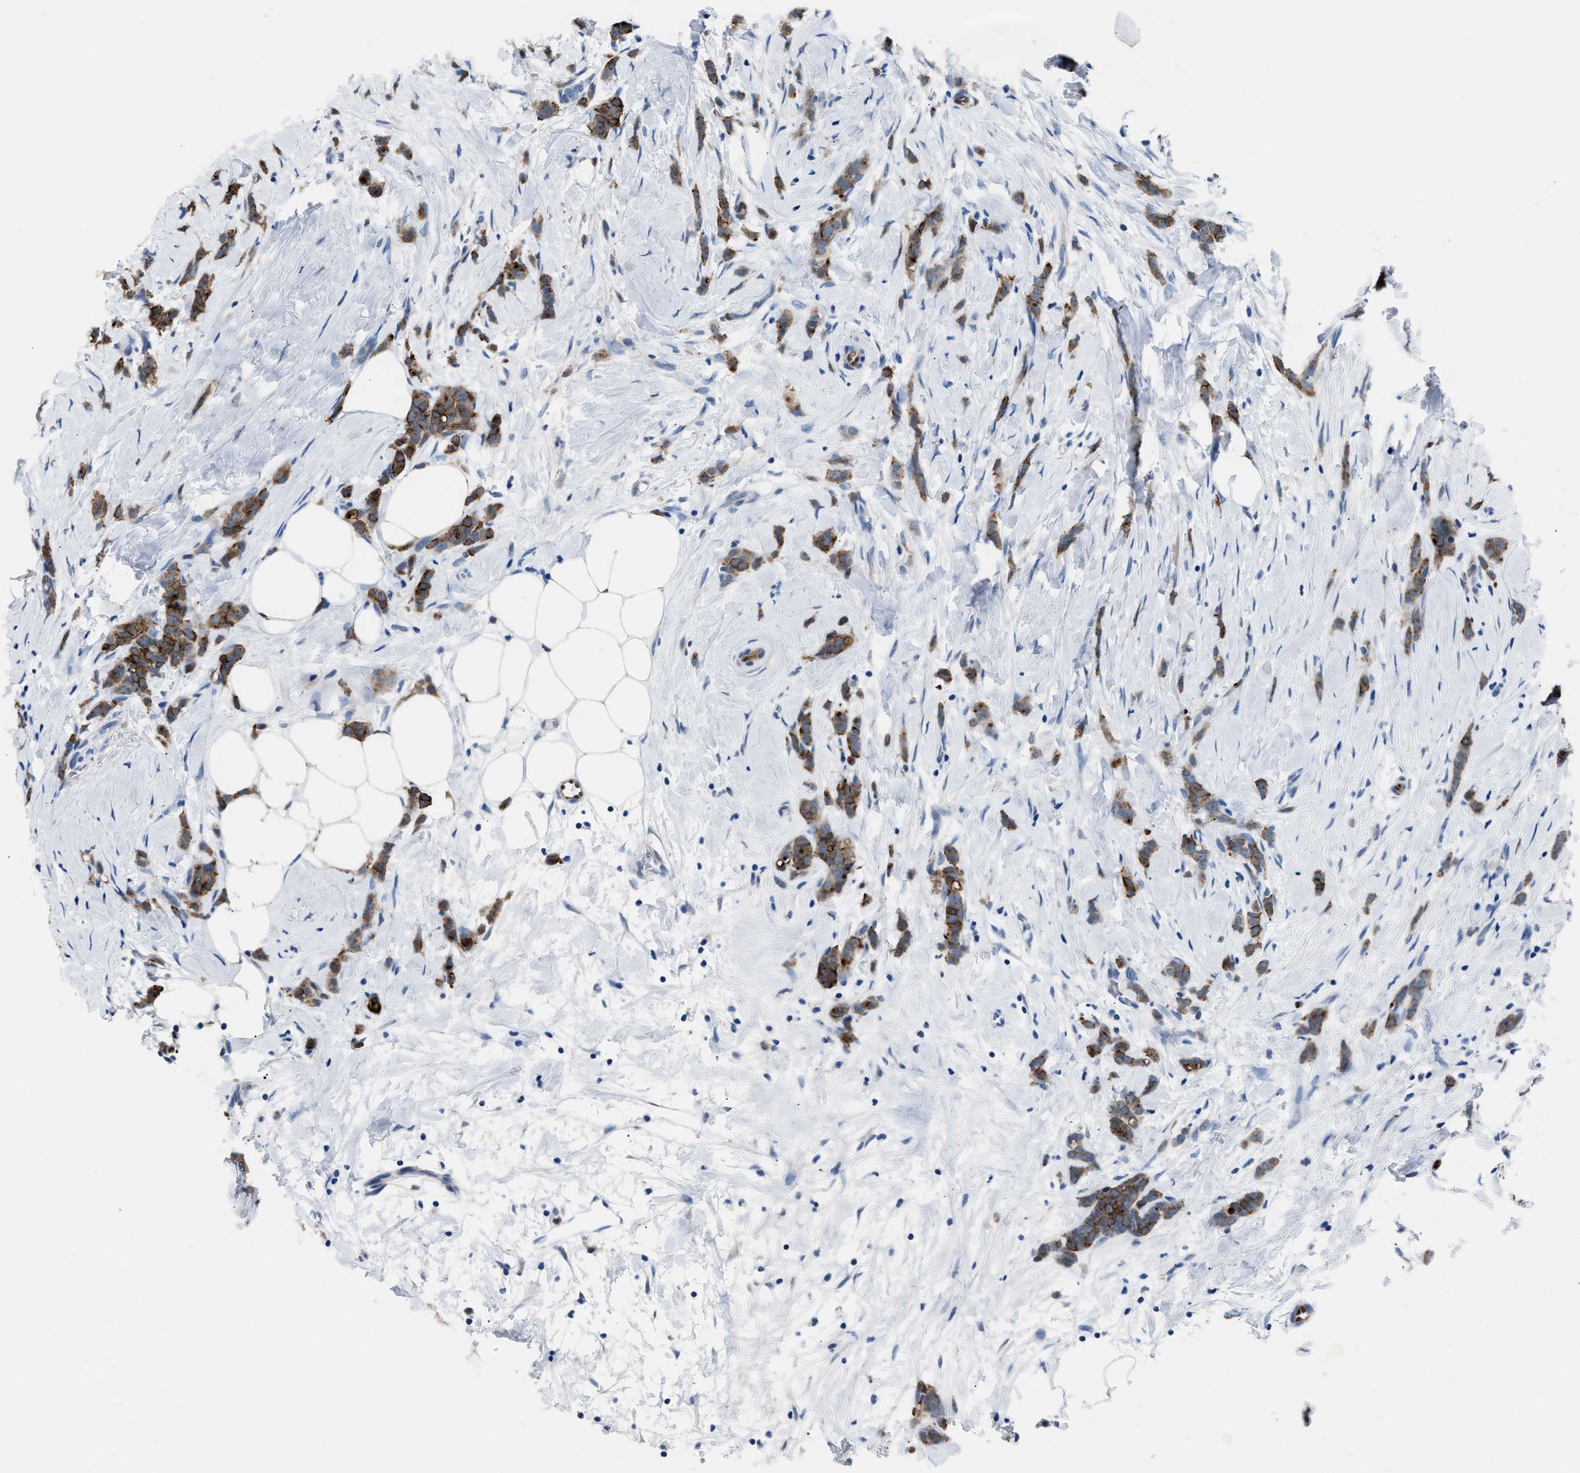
{"staining": {"intensity": "strong", "quantity": "25%-75%", "location": "cytoplasmic/membranous"}, "tissue": "breast cancer", "cell_type": "Tumor cells", "image_type": "cancer", "snomed": [{"axis": "morphology", "description": "Lobular carcinoma, in situ"}, {"axis": "morphology", "description": "Lobular carcinoma"}, {"axis": "topography", "description": "Breast"}], "caption": "IHC histopathology image of neoplastic tissue: lobular carcinoma (breast) stained using IHC reveals high levels of strong protein expression localized specifically in the cytoplasmic/membranous of tumor cells, appearing as a cytoplasmic/membranous brown color.", "gene": "PPA1", "patient": {"sex": "female", "age": 41}}